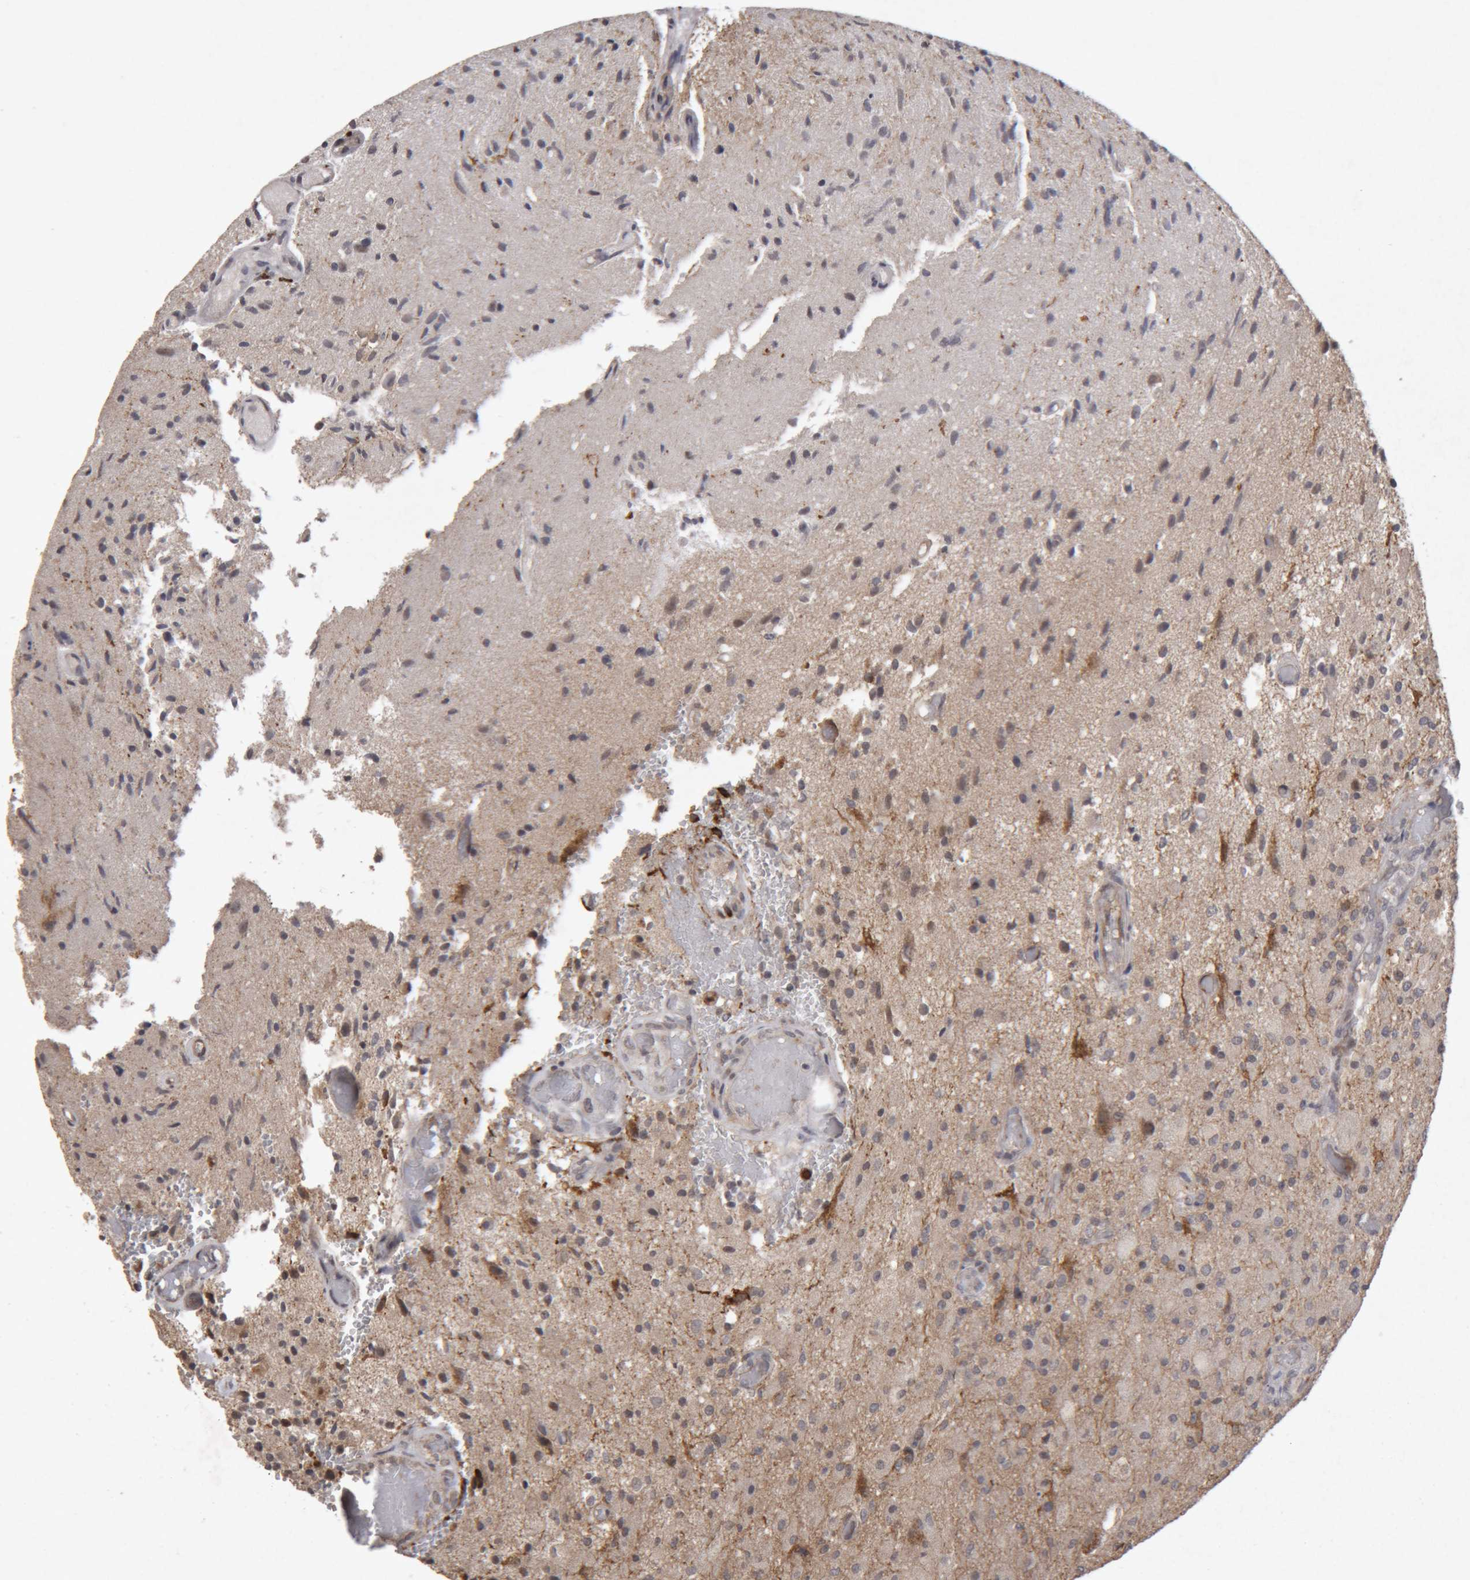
{"staining": {"intensity": "weak", "quantity": "<25%", "location": "cytoplasmic/membranous"}, "tissue": "glioma", "cell_type": "Tumor cells", "image_type": "cancer", "snomed": [{"axis": "morphology", "description": "Normal tissue, NOS"}, {"axis": "morphology", "description": "Glioma, malignant, High grade"}, {"axis": "topography", "description": "Cerebral cortex"}], "caption": "Glioma was stained to show a protein in brown. There is no significant positivity in tumor cells.", "gene": "MEP1A", "patient": {"sex": "male", "age": 77}}